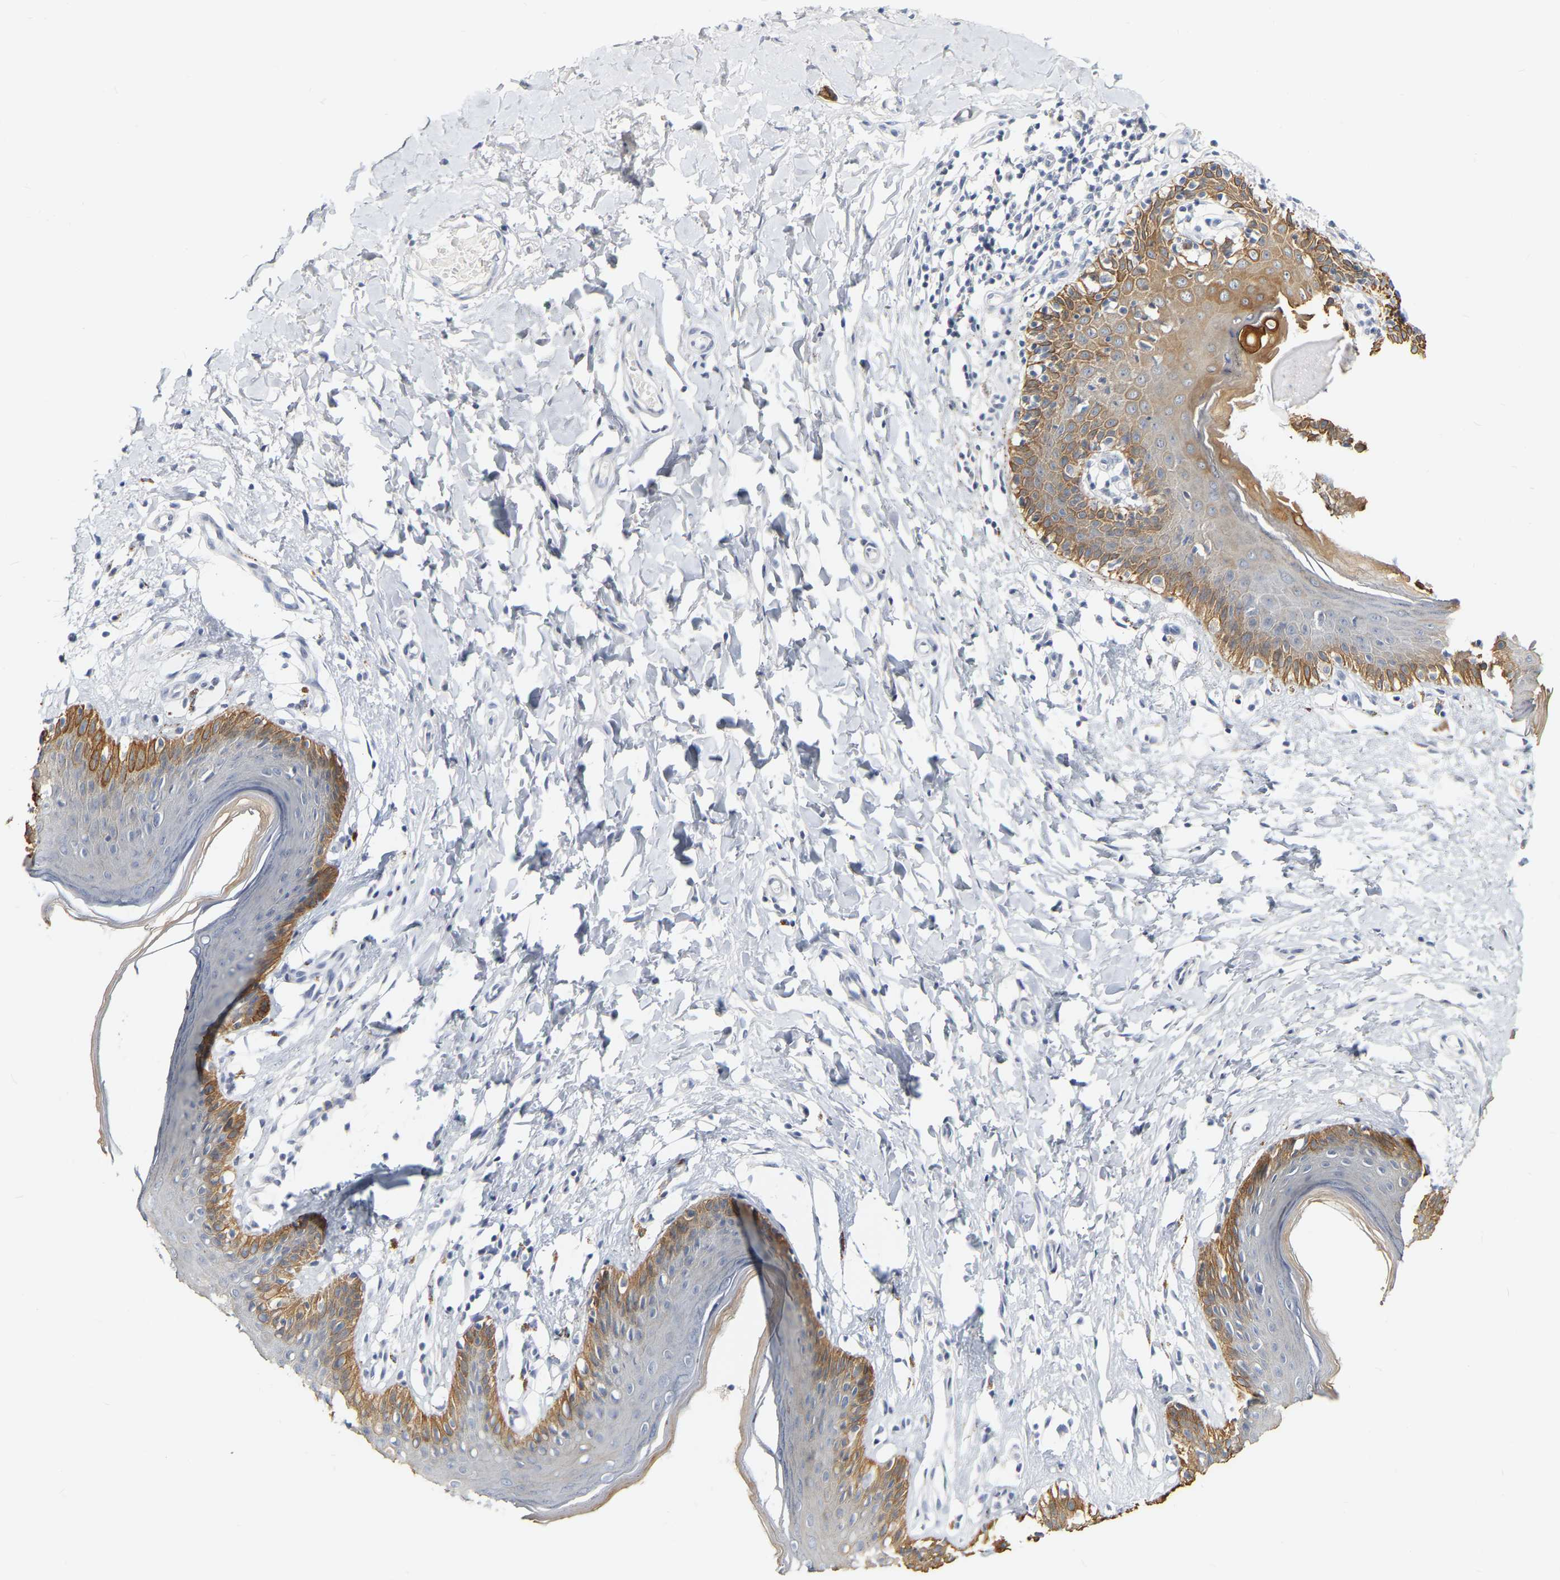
{"staining": {"intensity": "moderate", "quantity": "25%-75%", "location": "cytoplasmic/membranous"}, "tissue": "skin", "cell_type": "Epidermal cells", "image_type": "normal", "snomed": [{"axis": "morphology", "description": "Normal tissue, NOS"}, {"axis": "topography", "description": "Vulva"}], "caption": "A photomicrograph showing moderate cytoplasmic/membranous expression in about 25%-75% of epidermal cells in normal skin, as visualized by brown immunohistochemical staining.", "gene": "KRT76", "patient": {"sex": "female", "age": 66}}